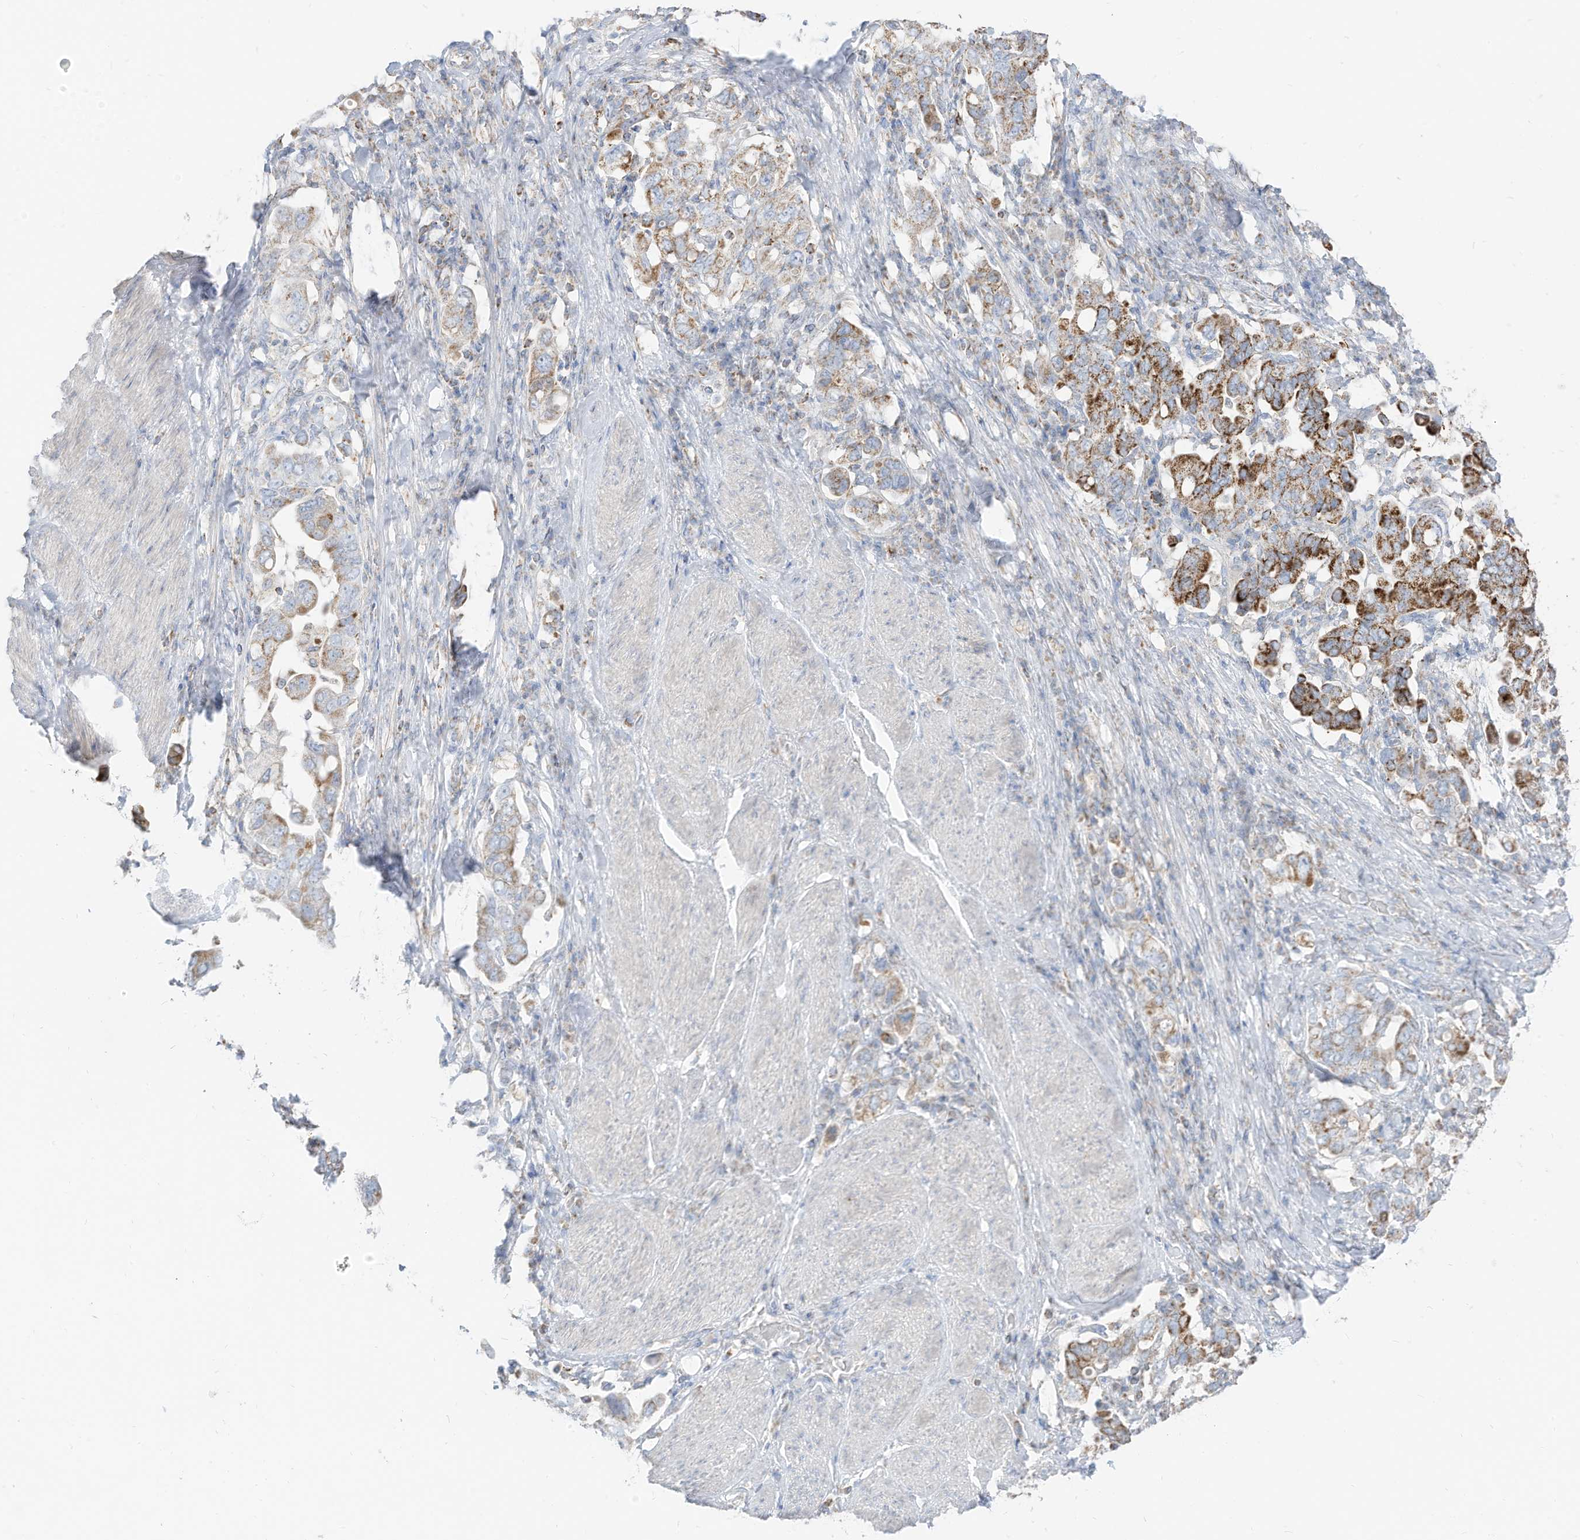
{"staining": {"intensity": "strong", "quantity": ">75%", "location": "cytoplasmic/membranous"}, "tissue": "stomach cancer", "cell_type": "Tumor cells", "image_type": "cancer", "snomed": [{"axis": "morphology", "description": "Adenocarcinoma, NOS"}, {"axis": "topography", "description": "Stomach, upper"}], "caption": "Human adenocarcinoma (stomach) stained for a protein (brown) demonstrates strong cytoplasmic/membranous positive staining in about >75% of tumor cells.", "gene": "ETHE1", "patient": {"sex": "male", "age": 62}}